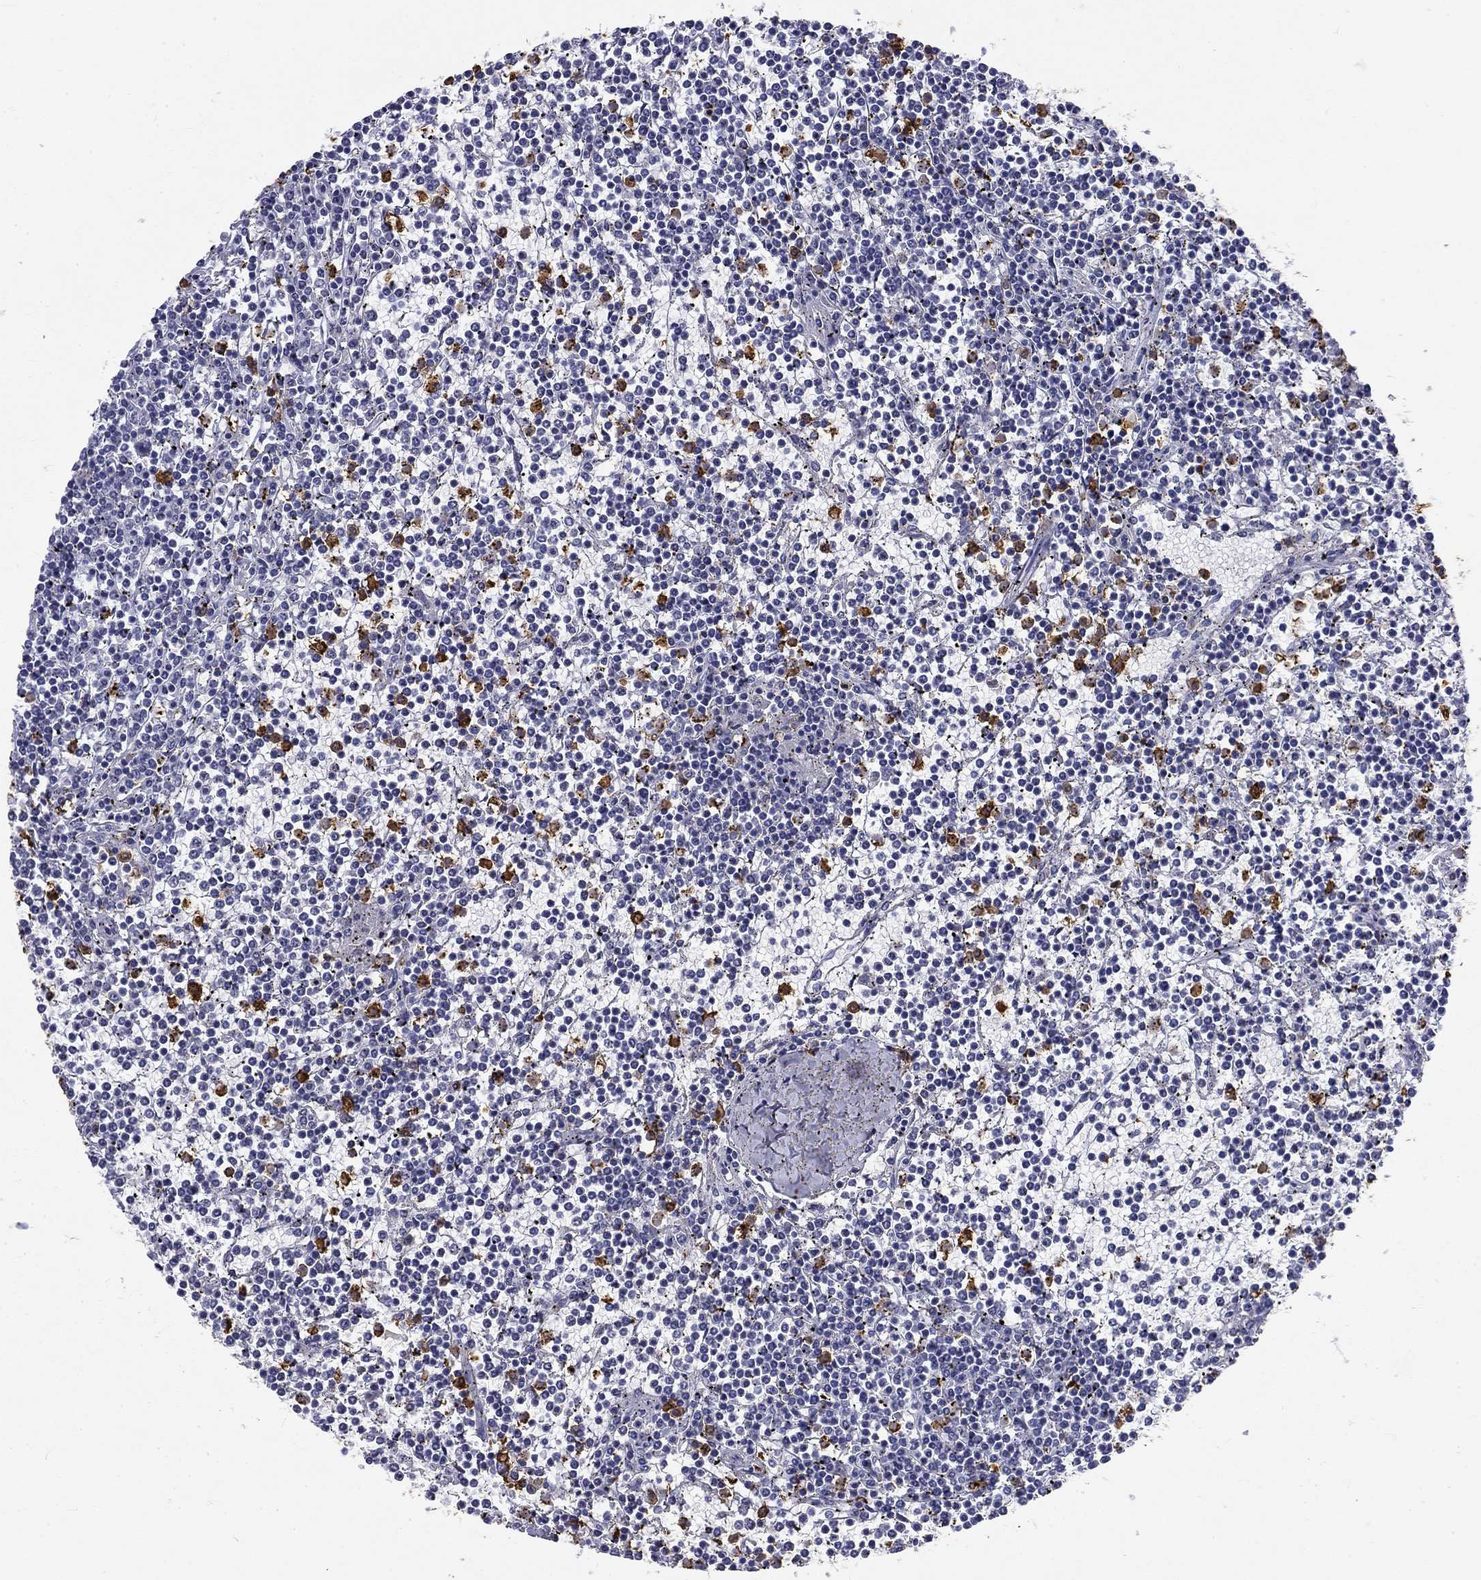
{"staining": {"intensity": "negative", "quantity": "none", "location": "none"}, "tissue": "lymphoma", "cell_type": "Tumor cells", "image_type": "cancer", "snomed": [{"axis": "morphology", "description": "Malignant lymphoma, non-Hodgkin's type, Low grade"}, {"axis": "topography", "description": "Spleen"}], "caption": "Image shows no significant protein expression in tumor cells of low-grade malignant lymphoma, non-Hodgkin's type.", "gene": "IGSF8", "patient": {"sex": "female", "age": 19}}